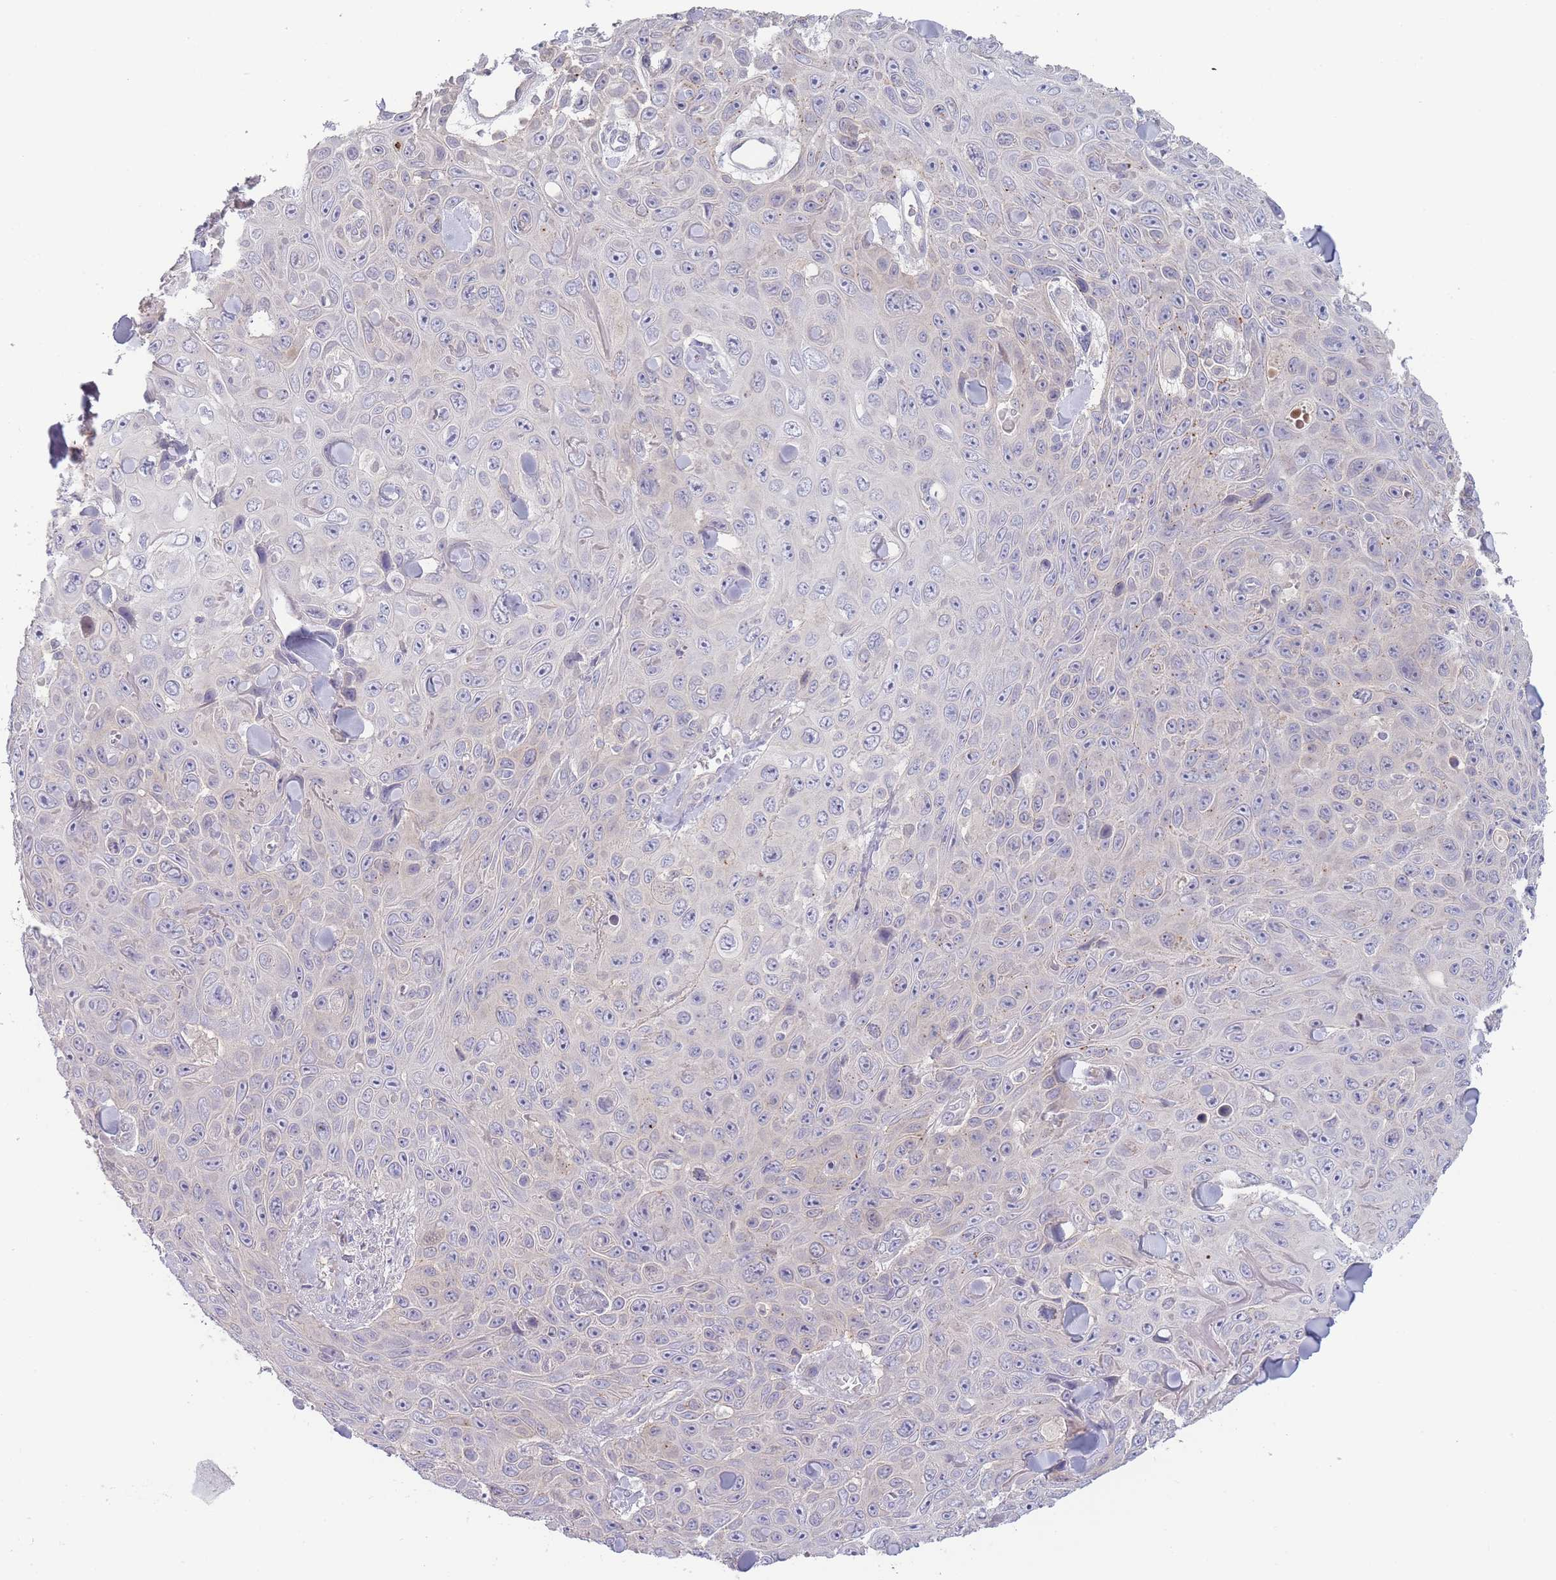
{"staining": {"intensity": "negative", "quantity": "none", "location": "none"}, "tissue": "skin cancer", "cell_type": "Tumor cells", "image_type": "cancer", "snomed": [{"axis": "morphology", "description": "Squamous cell carcinoma, NOS"}, {"axis": "topography", "description": "Skin"}], "caption": "IHC histopathology image of neoplastic tissue: skin cancer (squamous cell carcinoma) stained with DAB exhibits no significant protein positivity in tumor cells.", "gene": "SPHKAP", "patient": {"sex": "male", "age": 82}}